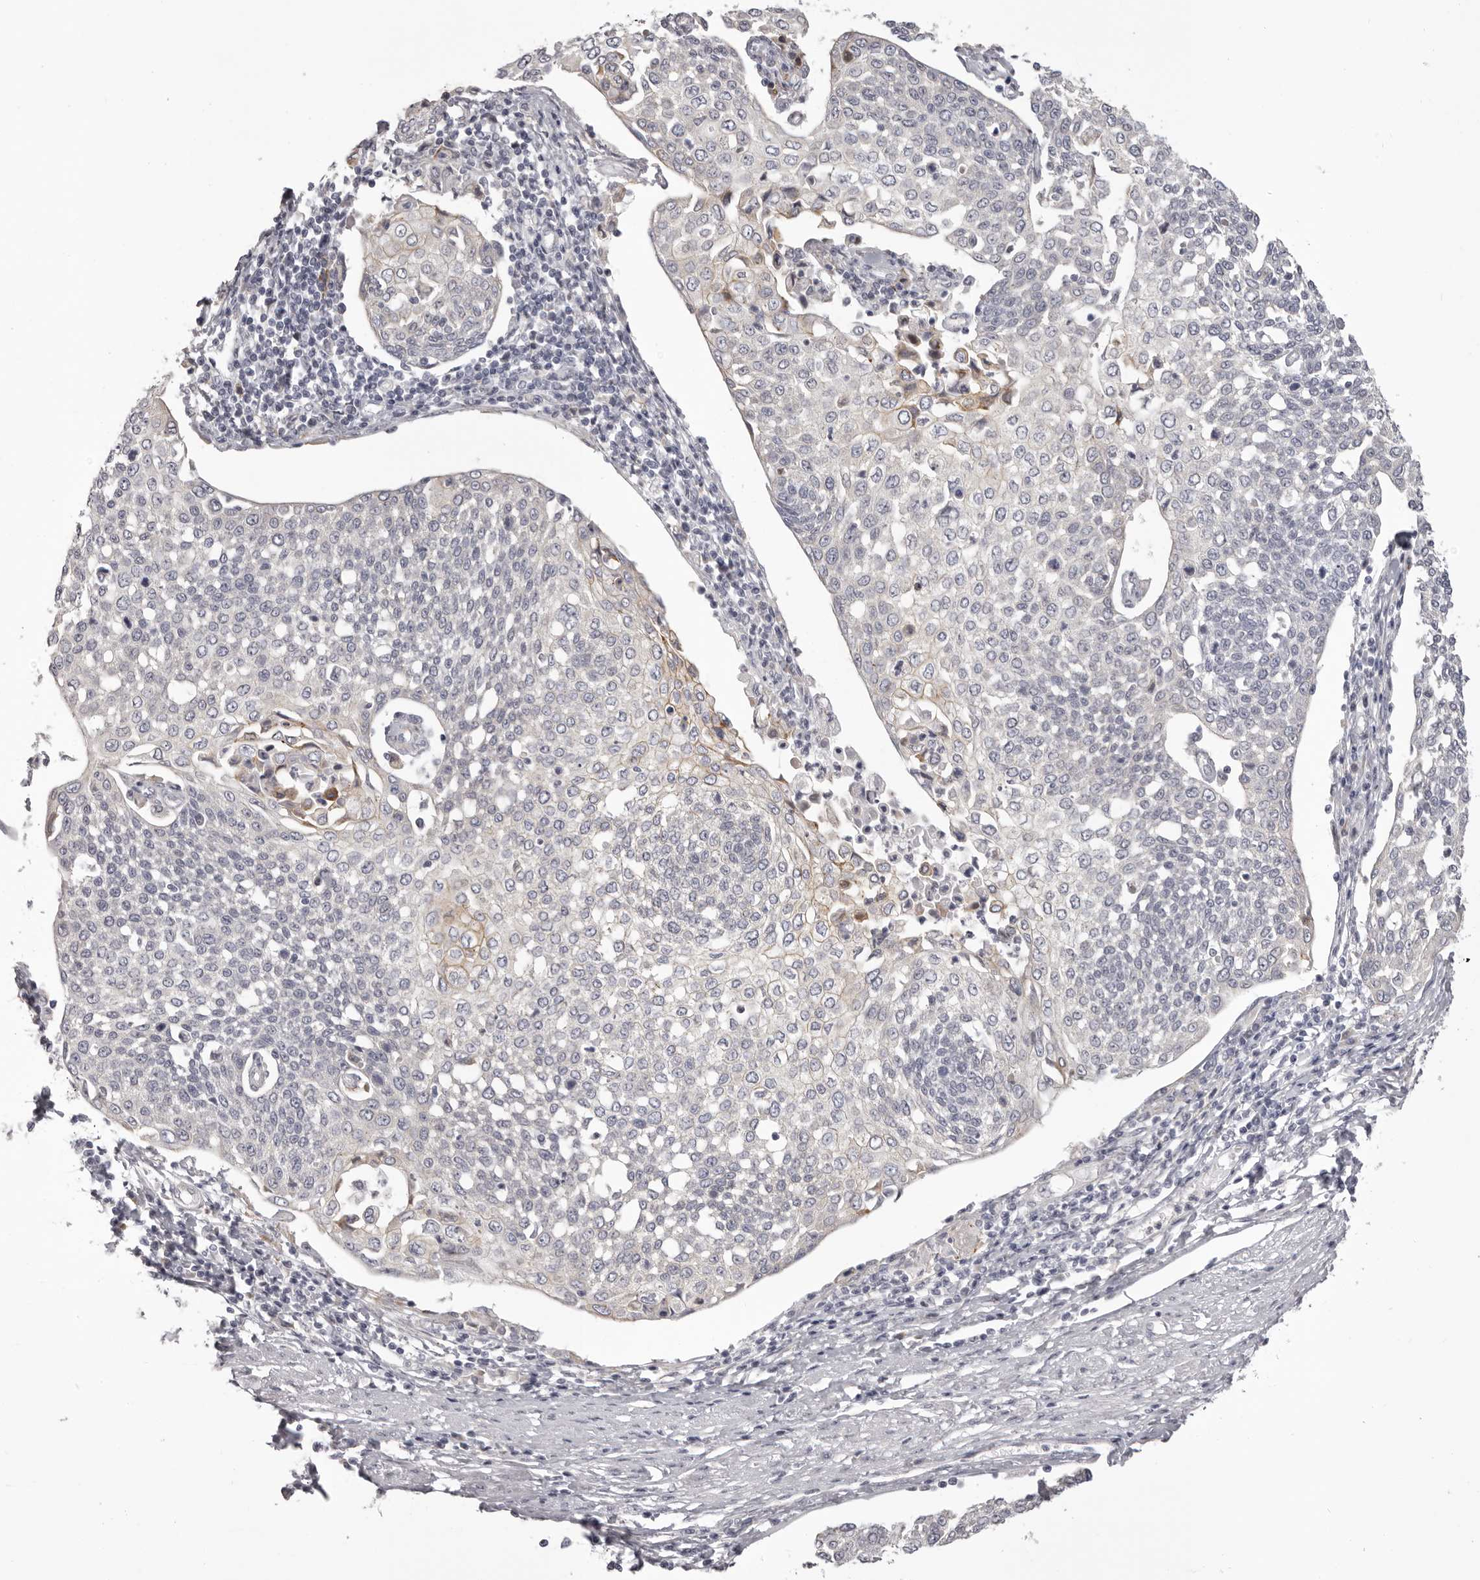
{"staining": {"intensity": "moderate", "quantity": "<25%", "location": "cytoplasmic/membranous"}, "tissue": "cervical cancer", "cell_type": "Tumor cells", "image_type": "cancer", "snomed": [{"axis": "morphology", "description": "Squamous cell carcinoma, NOS"}, {"axis": "topography", "description": "Cervix"}], "caption": "This image exhibits cervical cancer (squamous cell carcinoma) stained with immunohistochemistry to label a protein in brown. The cytoplasmic/membranous of tumor cells show moderate positivity for the protein. Nuclei are counter-stained blue.", "gene": "OTUD3", "patient": {"sex": "female", "age": 34}}